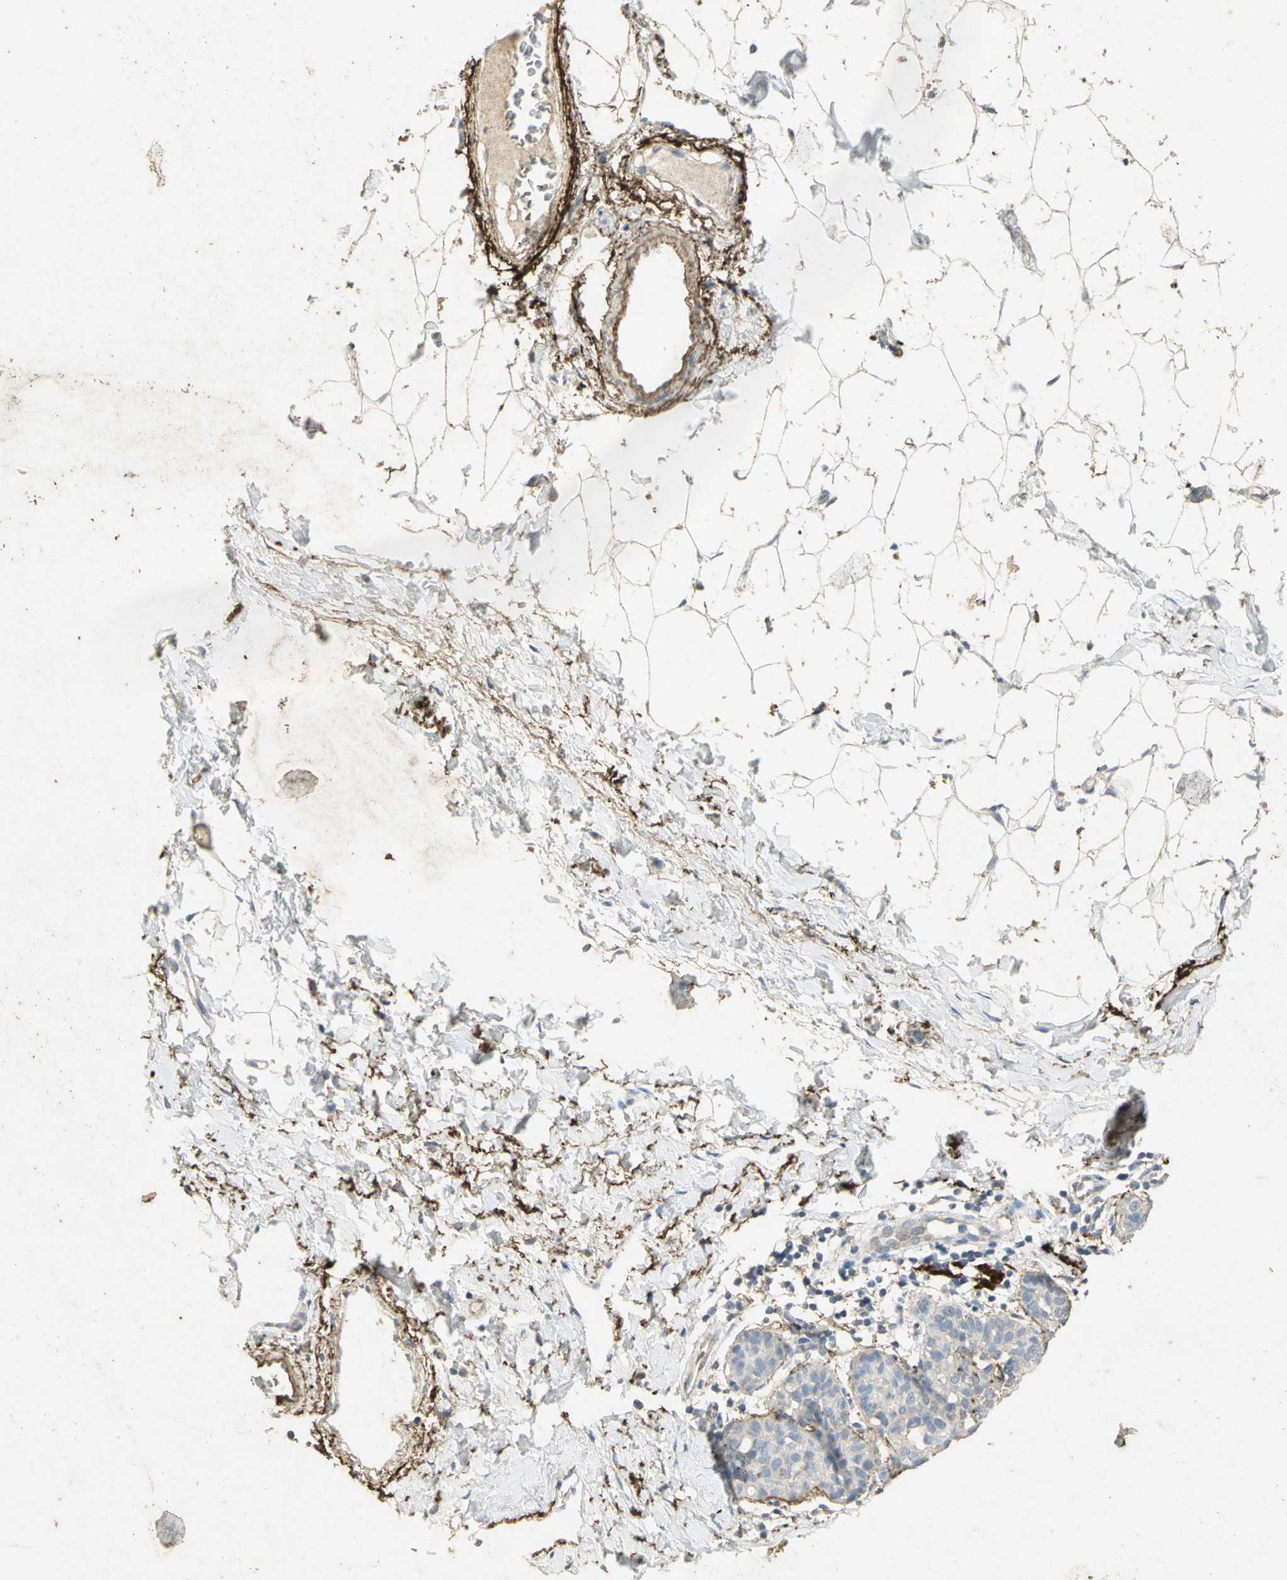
{"staining": {"intensity": "negative", "quantity": "none", "location": "none"}, "tissue": "breast cancer", "cell_type": "Tumor cells", "image_type": "cancer", "snomed": [{"axis": "morphology", "description": "Lobular carcinoma, in situ"}, {"axis": "morphology", "description": "Lobular carcinoma"}, {"axis": "topography", "description": "Breast"}], "caption": "A high-resolution histopathology image shows IHC staining of breast lobular carcinoma in situ, which exhibits no significant expression in tumor cells.", "gene": "ASB9", "patient": {"sex": "female", "age": 41}}